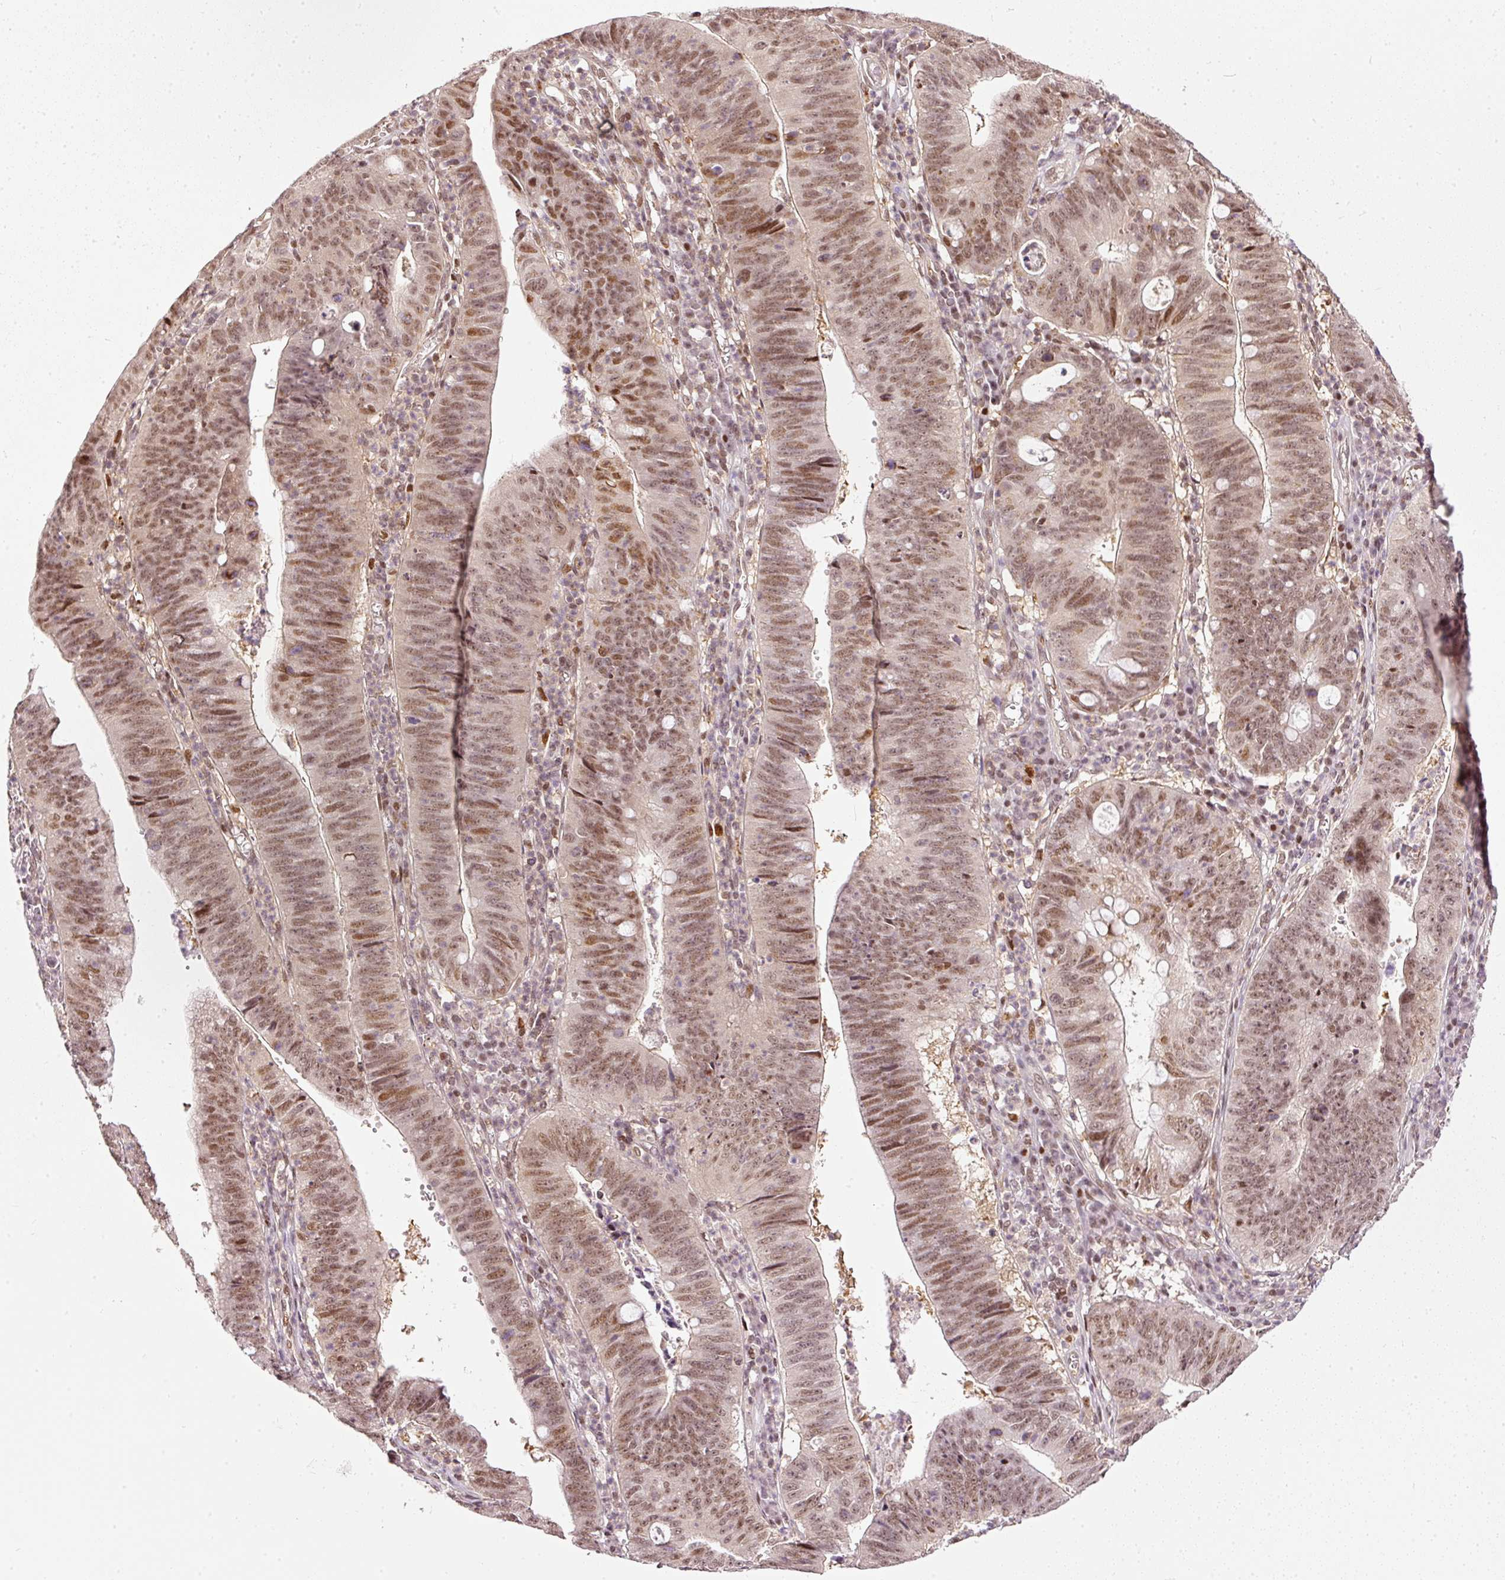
{"staining": {"intensity": "moderate", "quantity": ">75%", "location": "nuclear"}, "tissue": "stomach cancer", "cell_type": "Tumor cells", "image_type": "cancer", "snomed": [{"axis": "morphology", "description": "Adenocarcinoma, NOS"}, {"axis": "topography", "description": "Stomach"}], "caption": "Immunohistochemical staining of human stomach adenocarcinoma shows moderate nuclear protein staining in about >75% of tumor cells.", "gene": "ZNF778", "patient": {"sex": "male", "age": 59}}